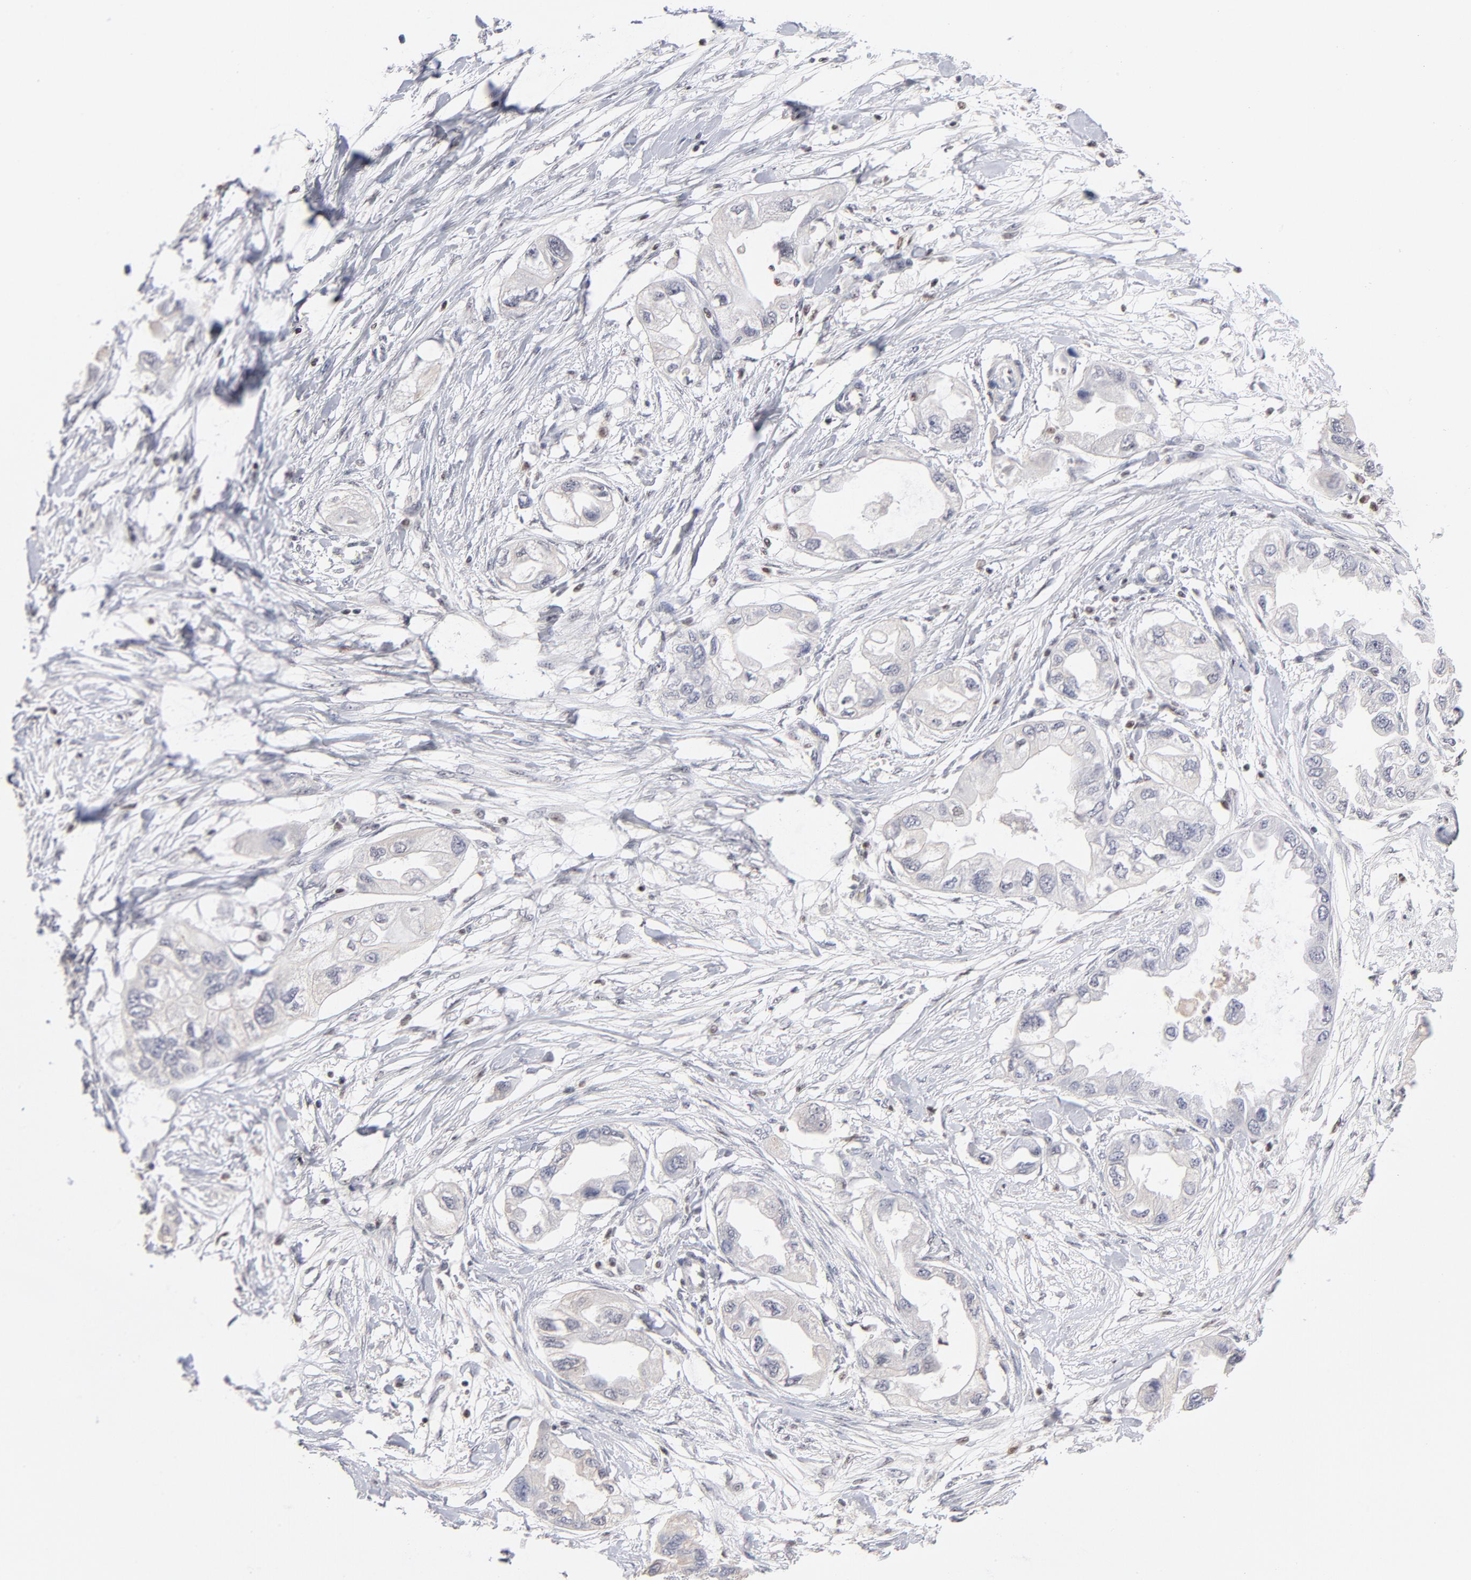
{"staining": {"intensity": "negative", "quantity": "none", "location": "none"}, "tissue": "endometrial cancer", "cell_type": "Tumor cells", "image_type": "cancer", "snomed": [{"axis": "morphology", "description": "Adenocarcinoma, NOS"}, {"axis": "topography", "description": "Endometrium"}], "caption": "This is a photomicrograph of immunohistochemistry staining of adenocarcinoma (endometrial), which shows no expression in tumor cells. (DAB immunohistochemistry with hematoxylin counter stain).", "gene": "MAX", "patient": {"sex": "female", "age": 67}}